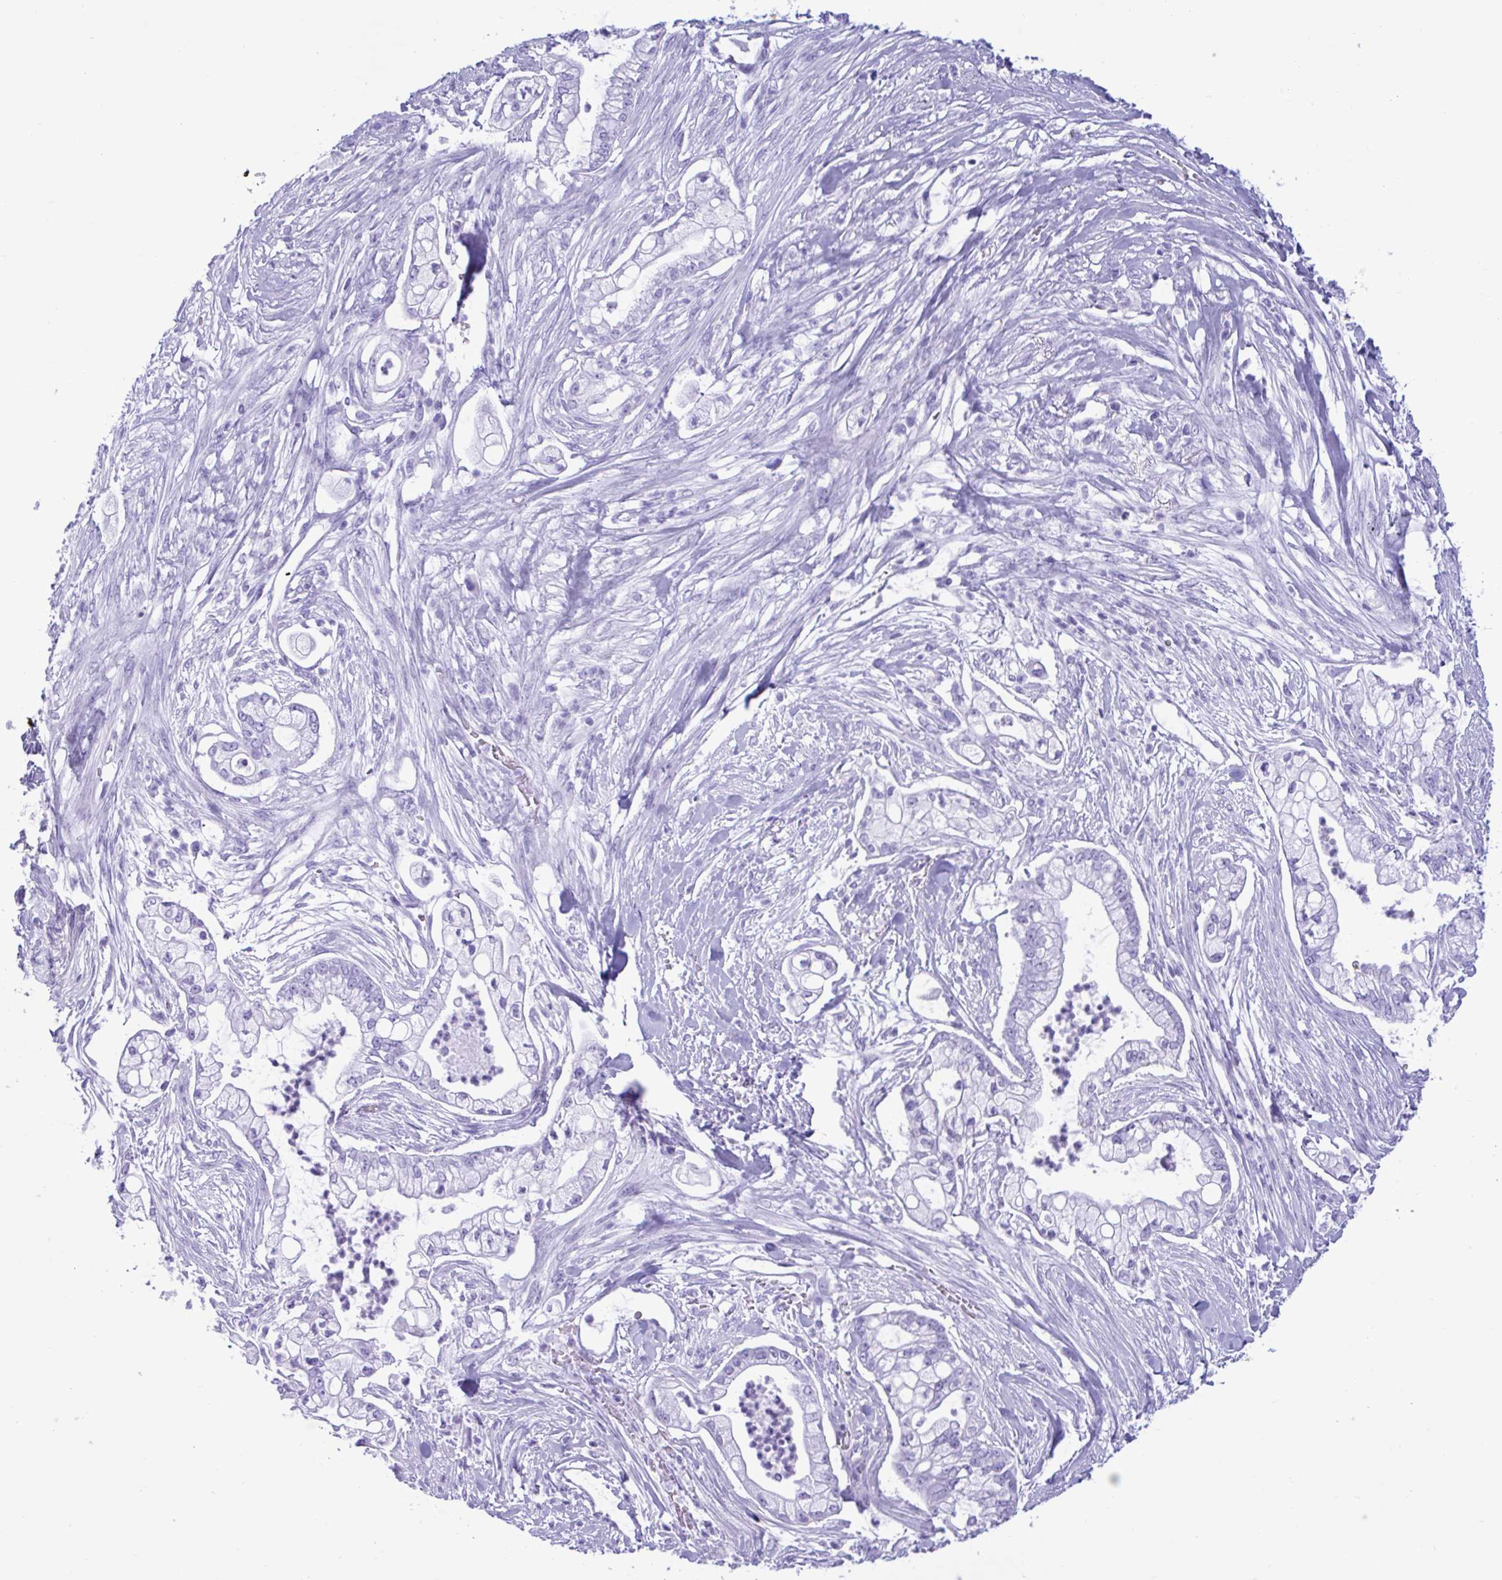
{"staining": {"intensity": "negative", "quantity": "none", "location": "none"}, "tissue": "pancreatic cancer", "cell_type": "Tumor cells", "image_type": "cancer", "snomed": [{"axis": "morphology", "description": "Adenocarcinoma, NOS"}, {"axis": "topography", "description": "Pancreas"}], "caption": "This is a histopathology image of IHC staining of pancreatic adenocarcinoma, which shows no positivity in tumor cells.", "gene": "MRGPRG", "patient": {"sex": "female", "age": 69}}